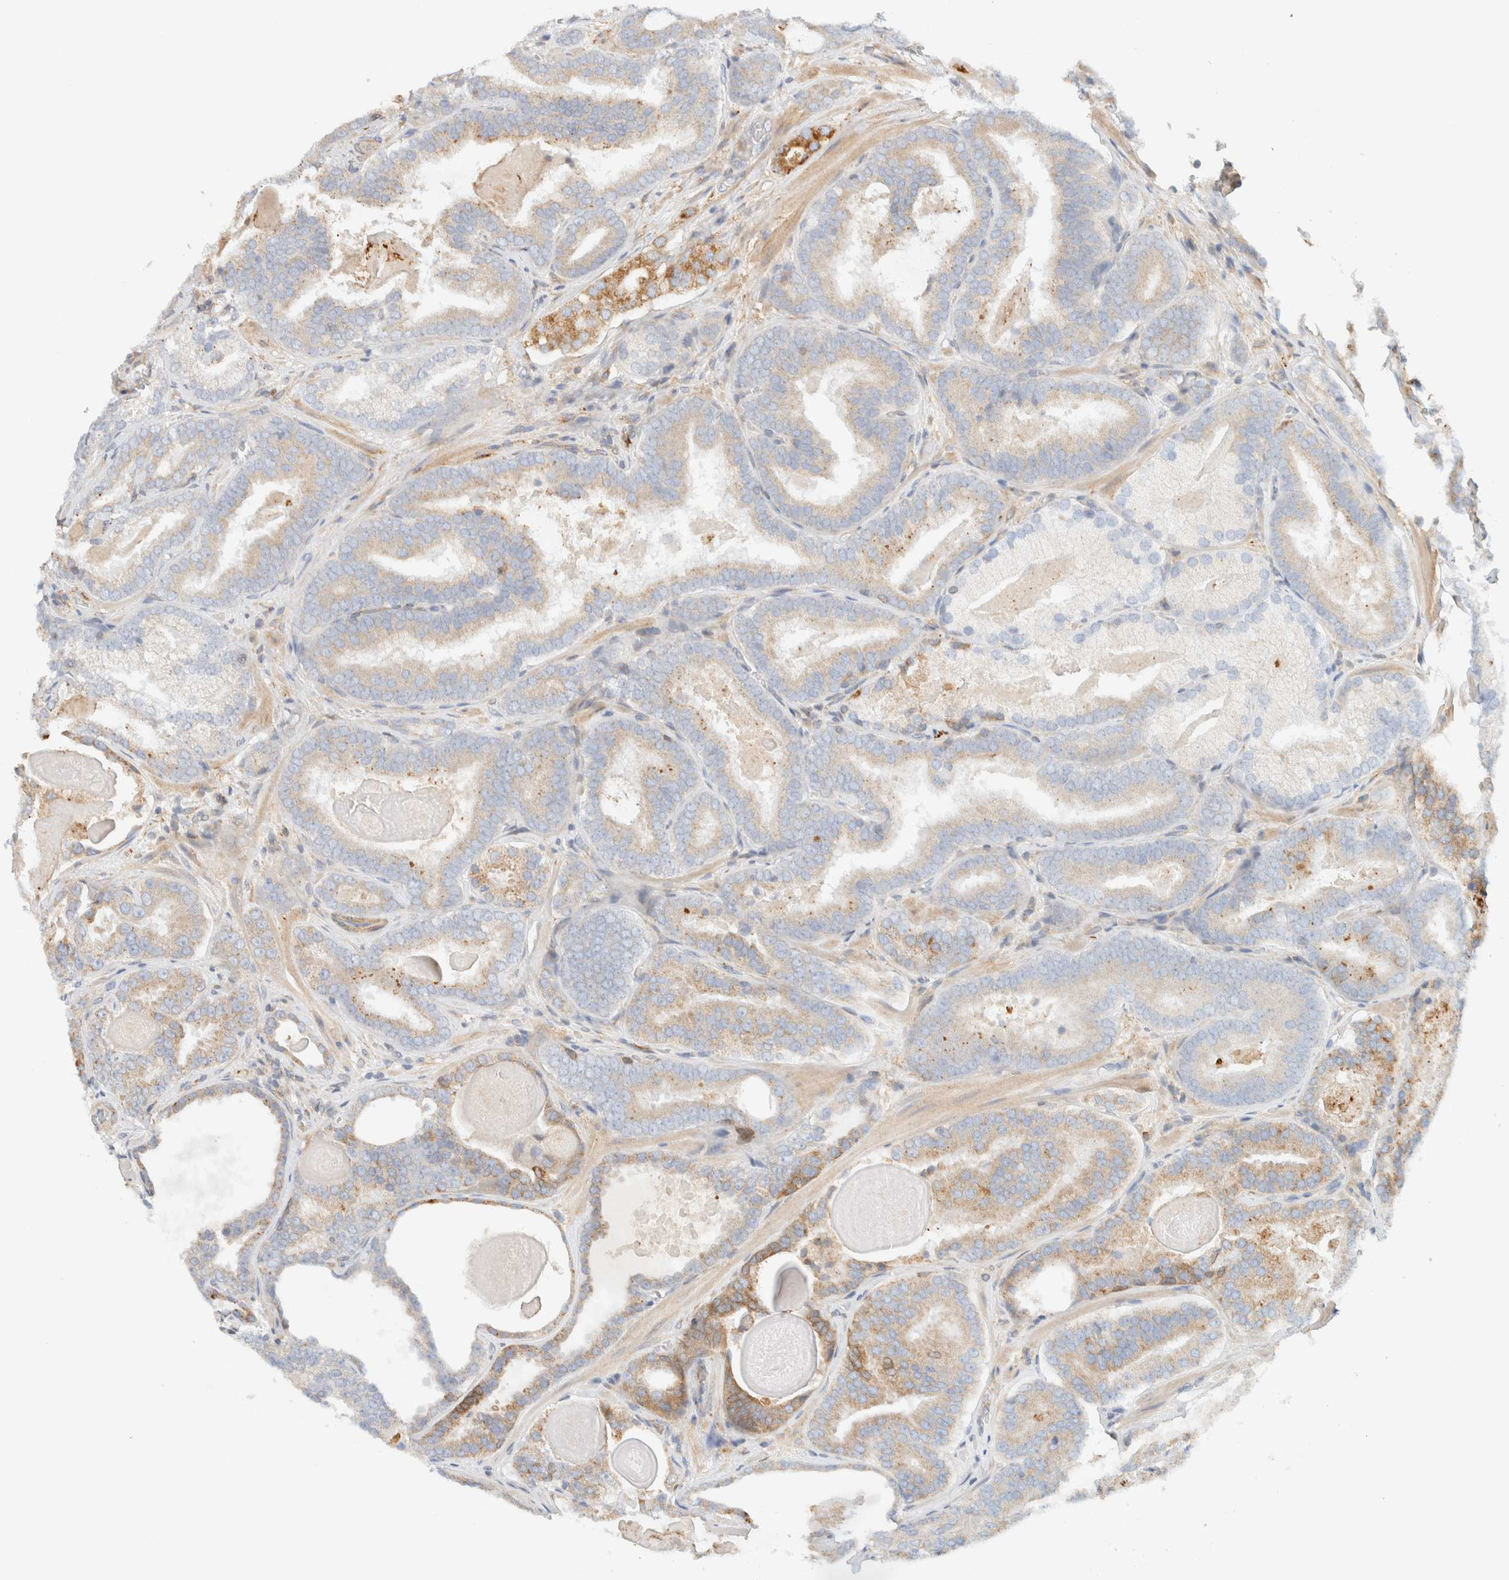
{"staining": {"intensity": "moderate", "quantity": "<25%", "location": "cytoplasmic/membranous"}, "tissue": "prostate cancer", "cell_type": "Tumor cells", "image_type": "cancer", "snomed": [{"axis": "morphology", "description": "Adenocarcinoma, High grade"}, {"axis": "topography", "description": "Prostate"}], "caption": "Protein analysis of prostate high-grade adenocarcinoma tissue demonstrates moderate cytoplasmic/membranous staining in approximately <25% of tumor cells. The protein is stained brown, and the nuclei are stained in blue (DAB IHC with brightfield microscopy, high magnification).", "gene": "NT5C", "patient": {"sex": "male", "age": 60}}